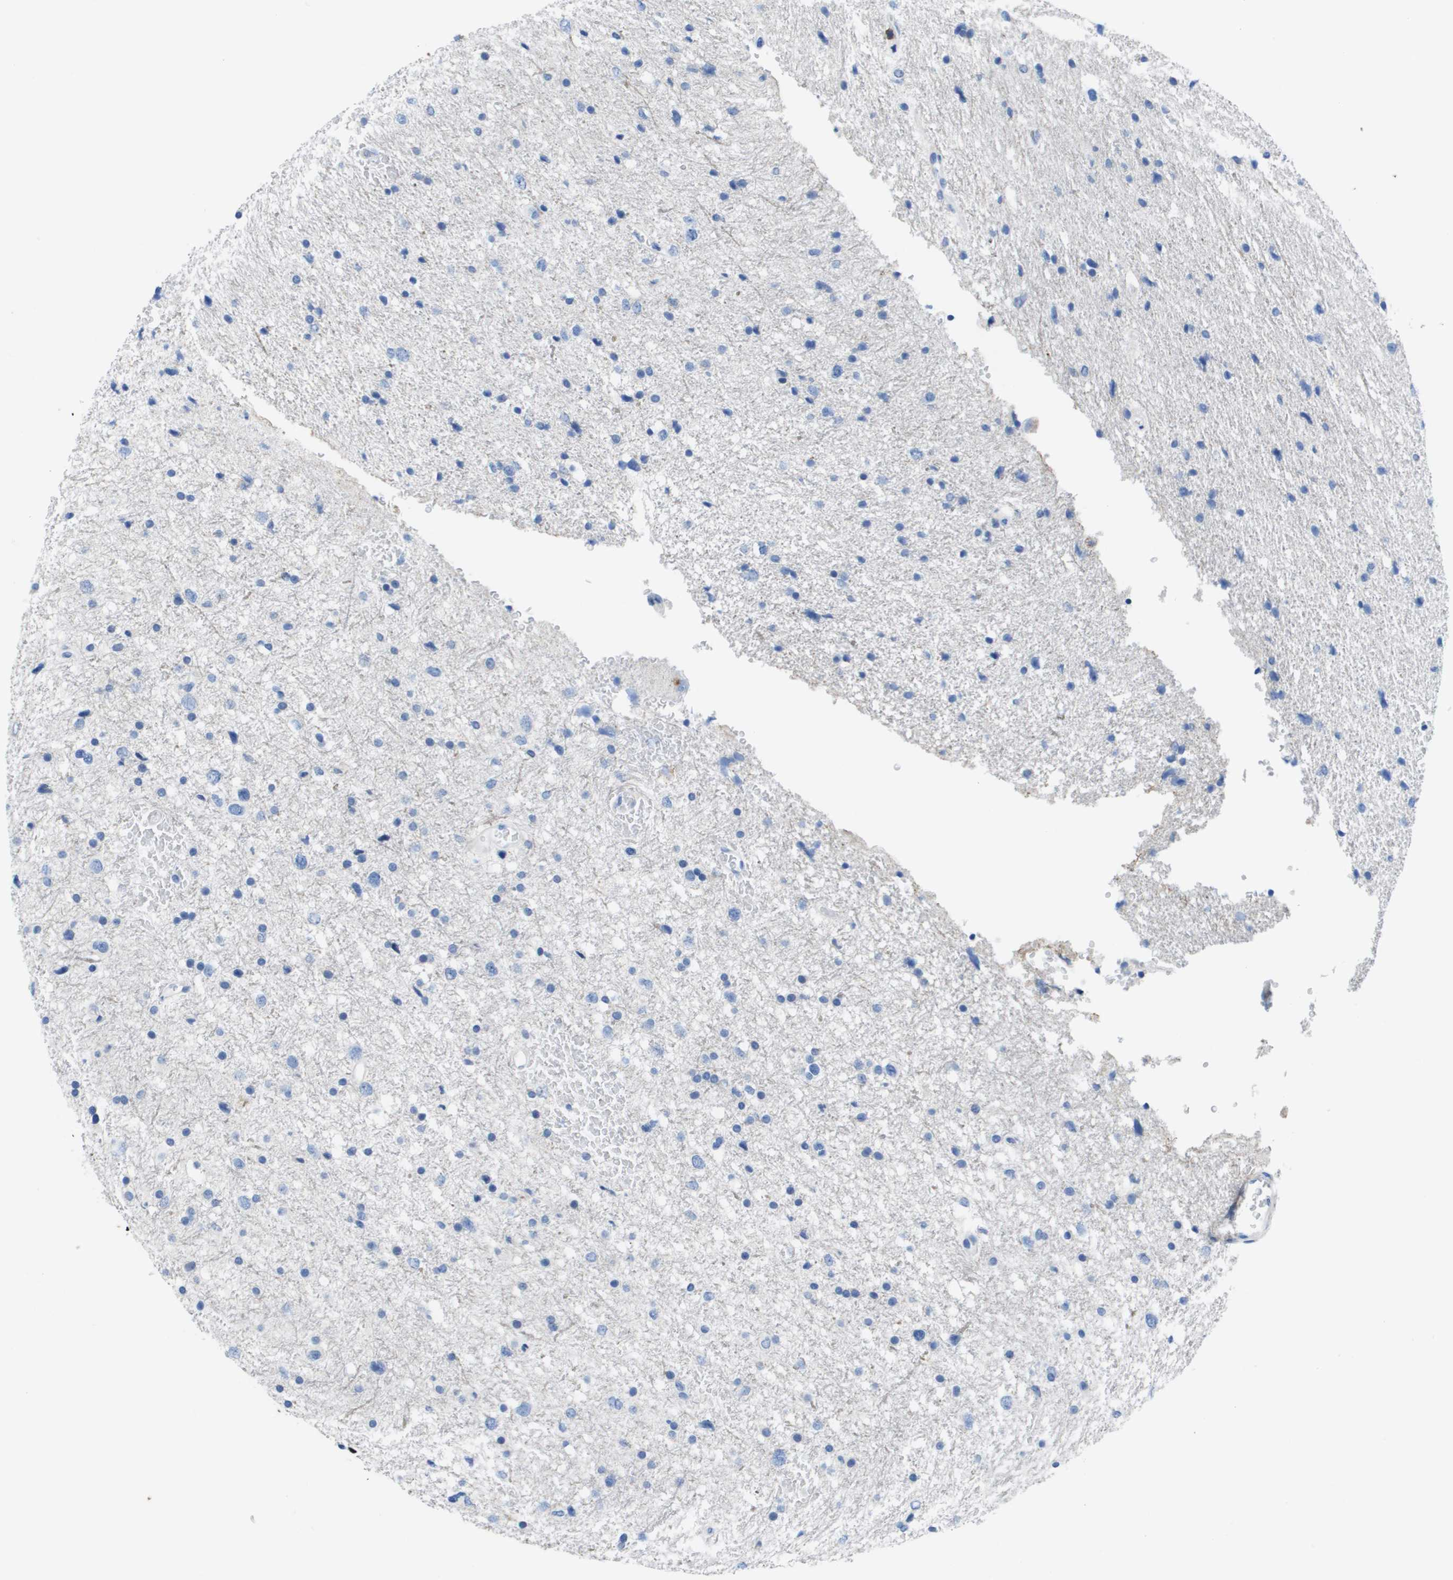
{"staining": {"intensity": "negative", "quantity": "none", "location": "none"}, "tissue": "glioma", "cell_type": "Tumor cells", "image_type": "cancer", "snomed": [{"axis": "morphology", "description": "Glioma, malignant, Low grade"}, {"axis": "topography", "description": "Brain"}], "caption": "High magnification brightfield microscopy of glioma stained with DAB (brown) and counterstained with hematoxylin (blue): tumor cells show no significant staining.", "gene": "MS4A1", "patient": {"sex": "female", "age": 37}}